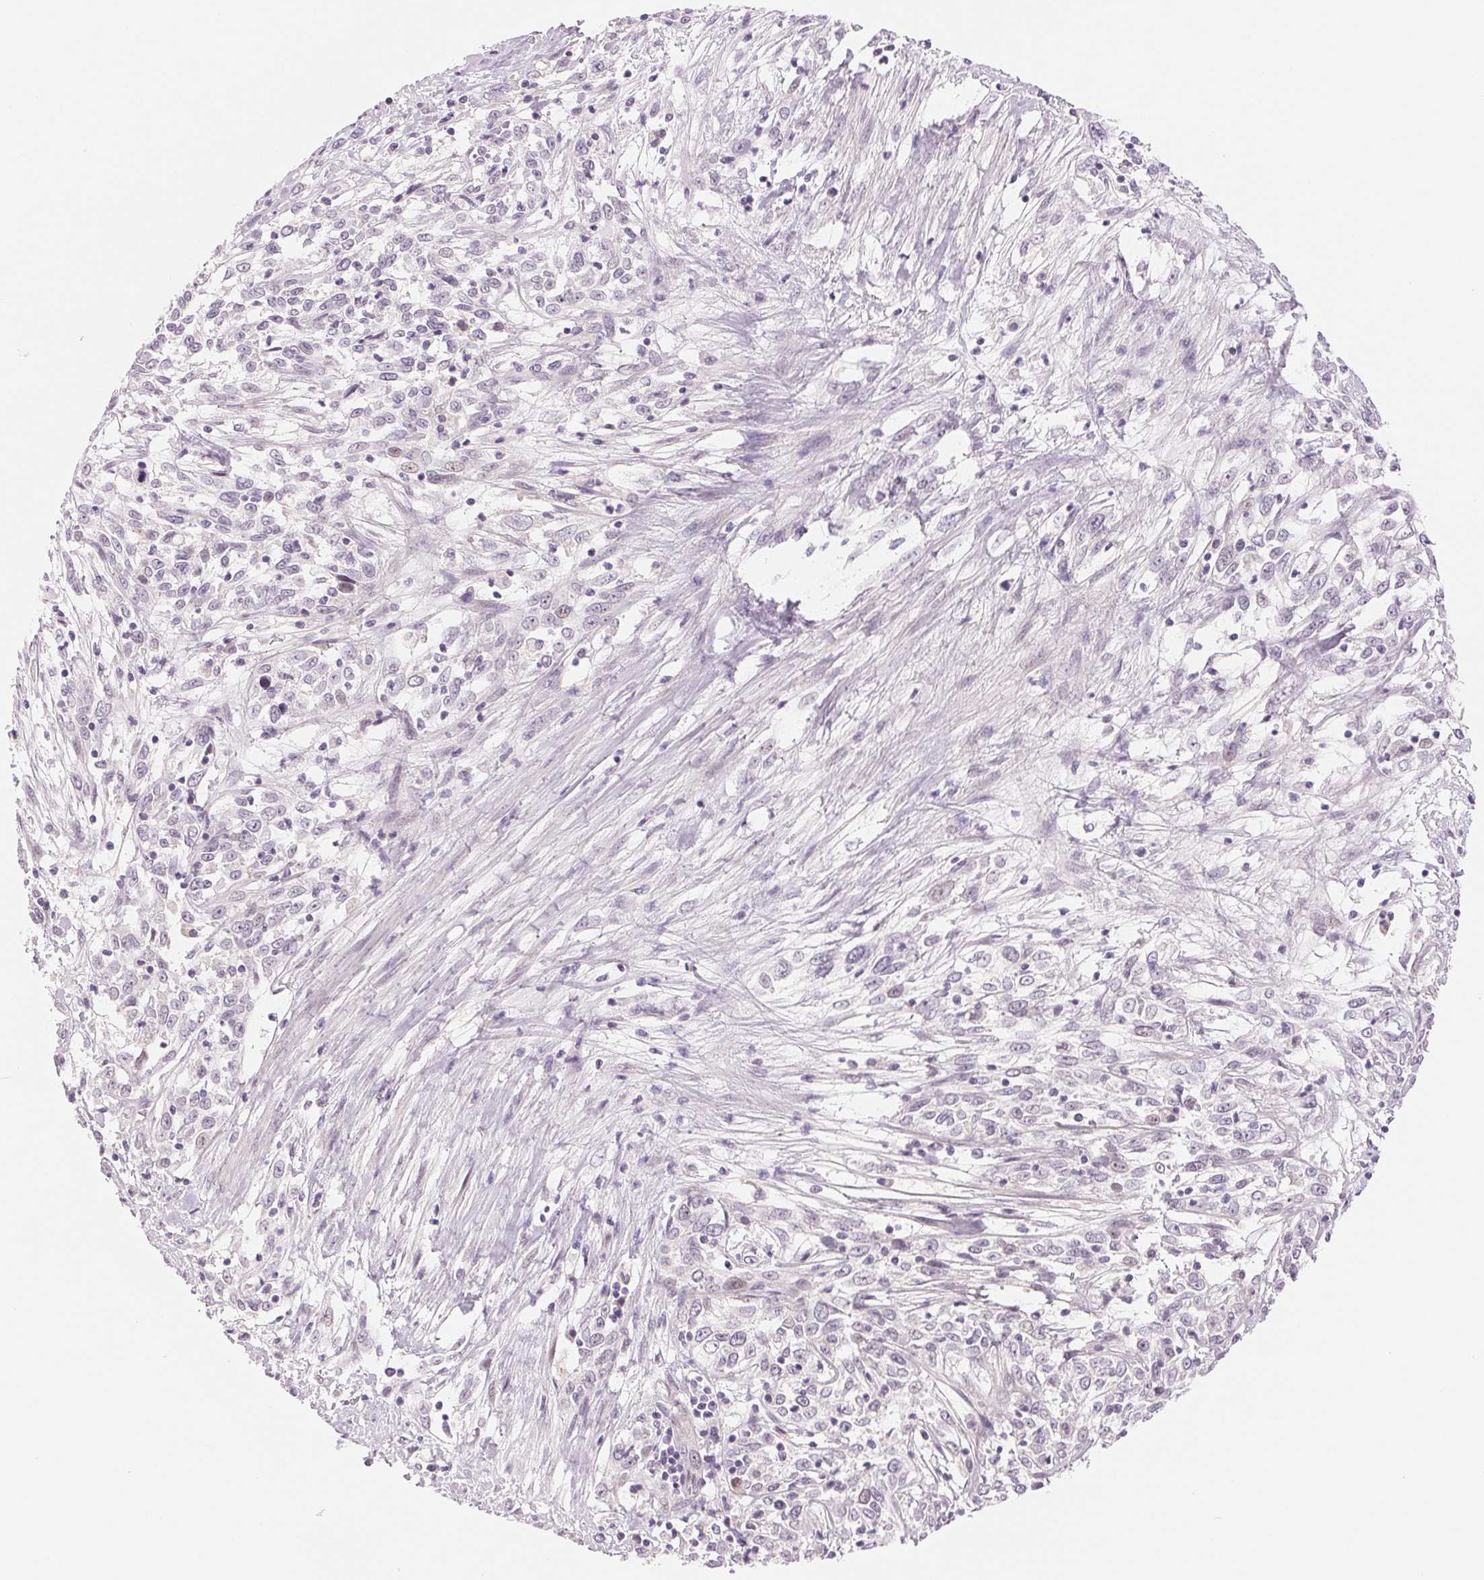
{"staining": {"intensity": "negative", "quantity": "none", "location": "none"}, "tissue": "cervical cancer", "cell_type": "Tumor cells", "image_type": "cancer", "snomed": [{"axis": "morphology", "description": "Adenocarcinoma, NOS"}, {"axis": "topography", "description": "Cervix"}], "caption": "This is a micrograph of immunohistochemistry (IHC) staining of cervical adenocarcinoma, which shows no positivity in tumor cells.", "gene": "CCDC168", "patient": {"sex": "female", "age": 40}}